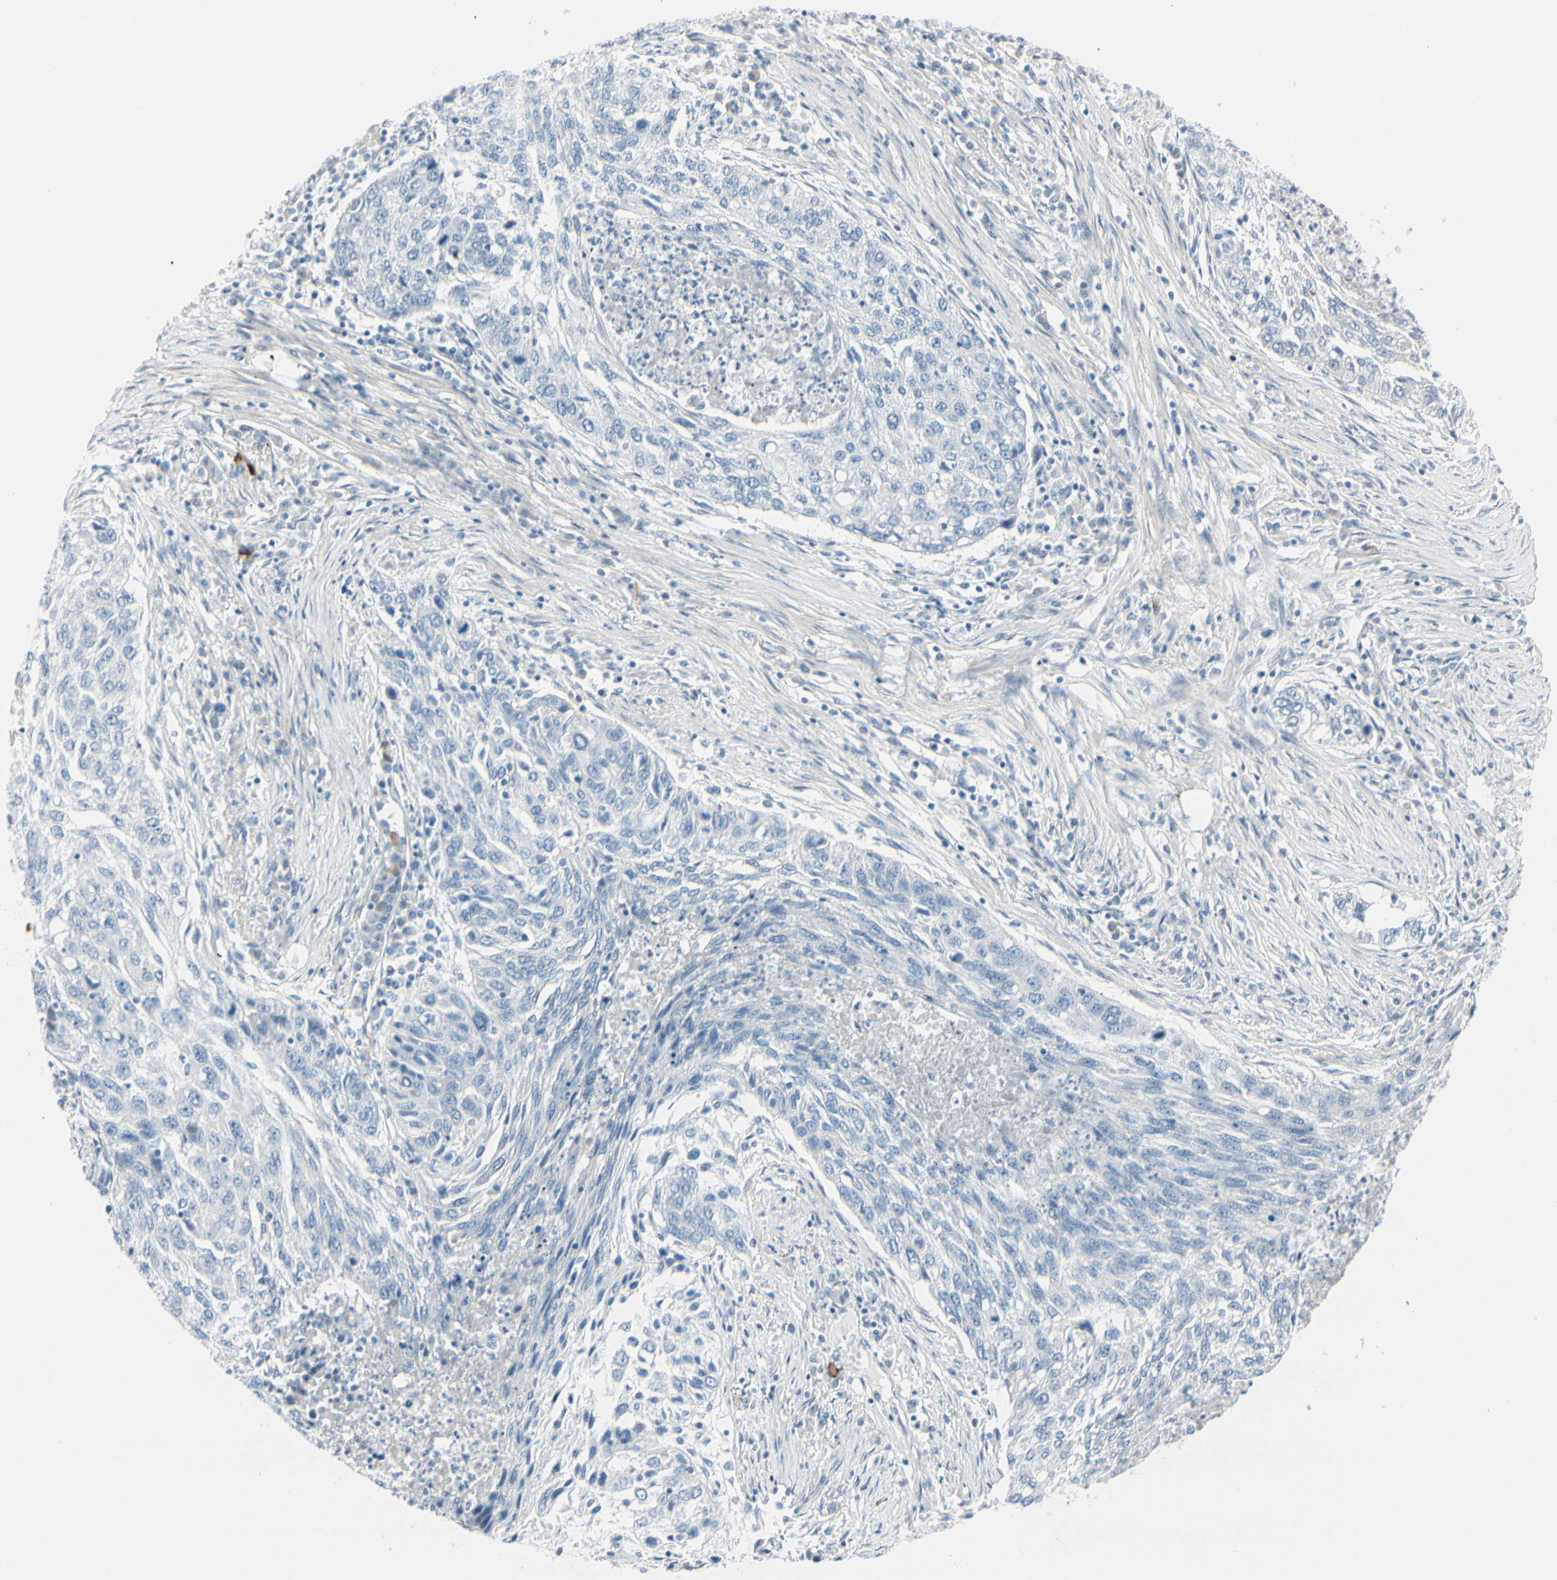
{"staining": {"intensity": "negative", "quantity": "none", "location": "none"}, "tissue": "lung cancer", "cell_type": "Tumor cells", "image_type": "cancer", "snomed": [{"axis": "morphology", "description": "Squamous cell carcinoma, NOS"}, {"axis": "topography", "description": "Lung"}], "caption": "The IHC histopathology image has no significant expression in tumor cells of lung cancer (squamous cell carcinoma) tissue.", "gene": "CDHR5", "patient": {"sex": "female", "age": 63}}